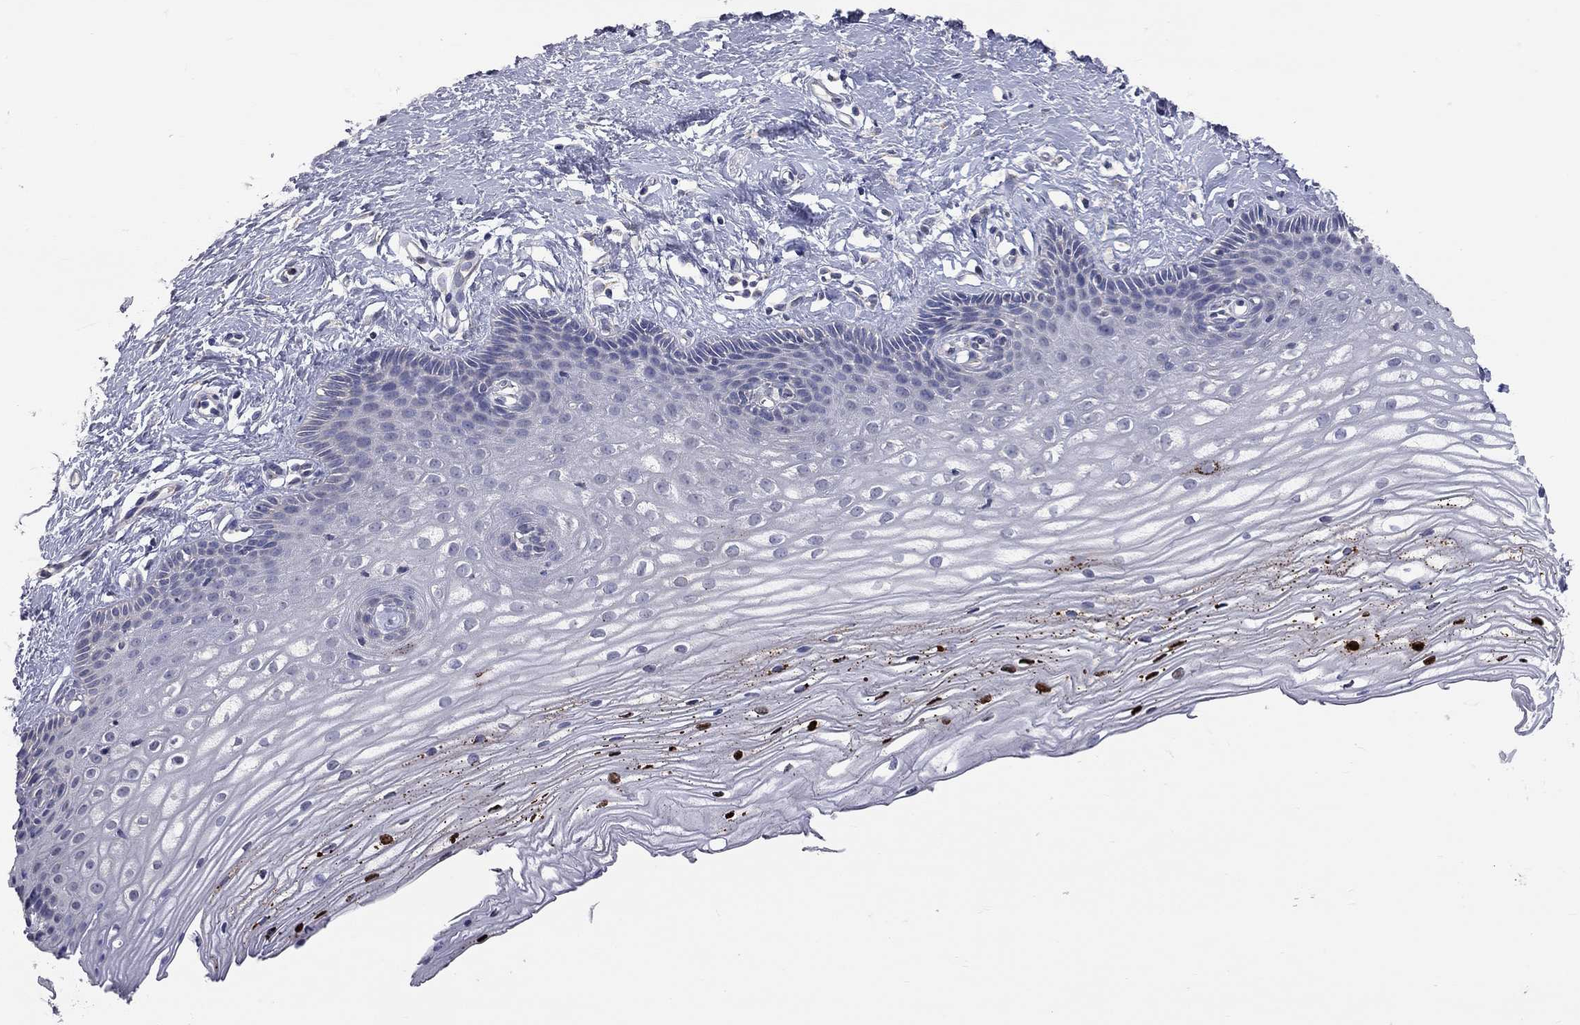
{"staining": {"intensity": "negative", "quantity": "none", "location": "none"}, "tissue": "cervix", "cell_type": "Glandular cells", "image_type": "normal", "snomed": [{"axis": "morphology", "description": "Normal tissue, NOS"}, {"axis": "topography", "description": "Cervix"}], "caption": "Glandular cells show no significant protein positivity in unremarkable cervix. (DAB IHC visualized using brightfield microscopy, high magnification).", "gene": "OPRK1", "patient": {"sex": "female", "age": 40}}